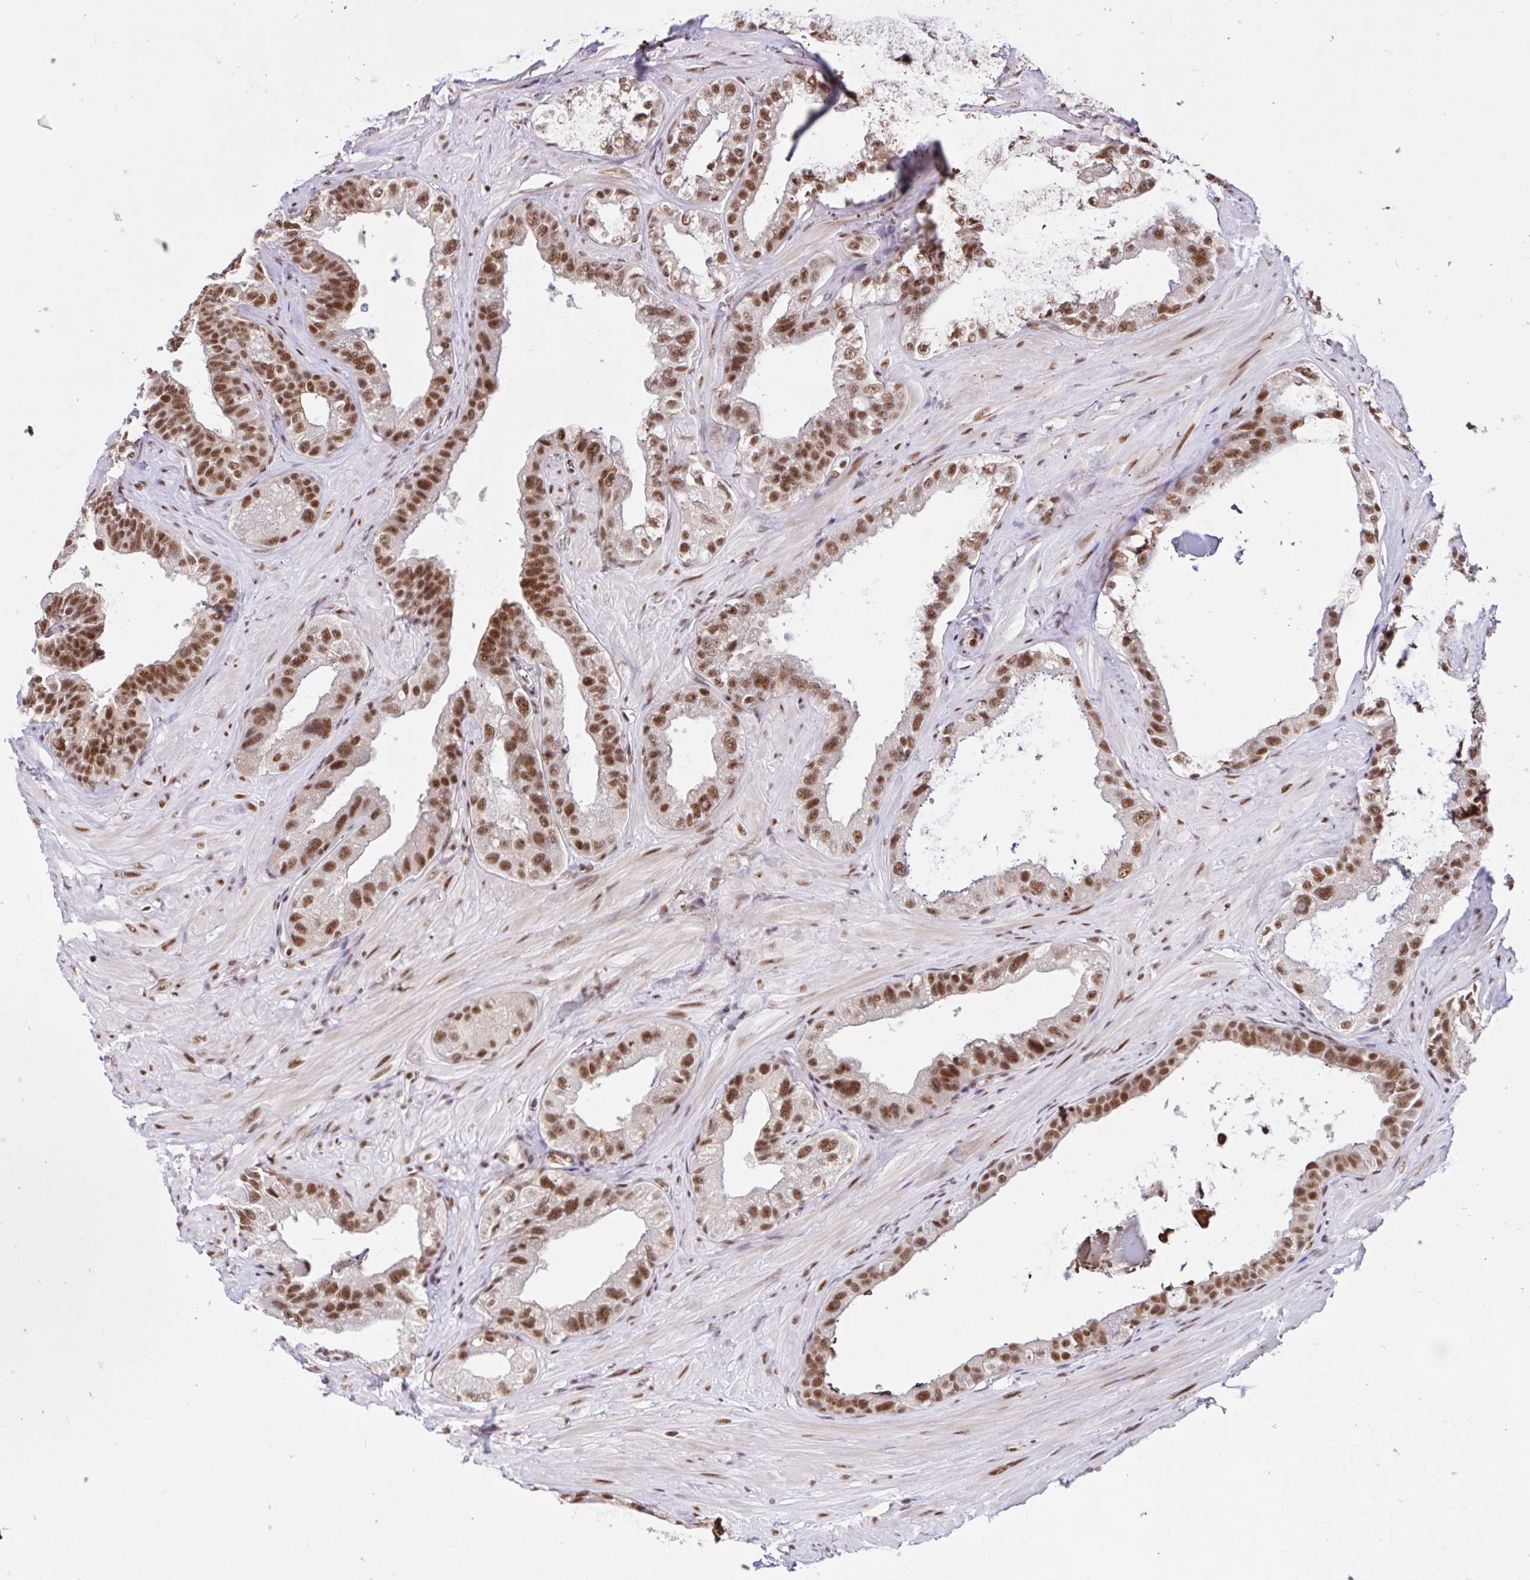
{"staining": {"intensity": "moderate", "quantity": ">75%", "location": "nuclear"}, "tissue": "seminal vesicle", "cell_type": "Glandular cells", "image_type": "normal", "snomed": [{"axis": "morphology", "description": "Normal tissue, NOS"}, {"axis": "topography", "description": "Seminal veicle"}, {"axis": "topography", "description": "Peripheral nerve tissue"}], "caption": "Normal seminal vesicle displays moderate nuclear expression in approximately >75% of glandular cells (Stains: DAB in brown, nuclei in blue, Microscopy: brightfield microscopy at high magnification)..", "gene": "CCDC12", "patient": {"sex": "male", "age": 76}}